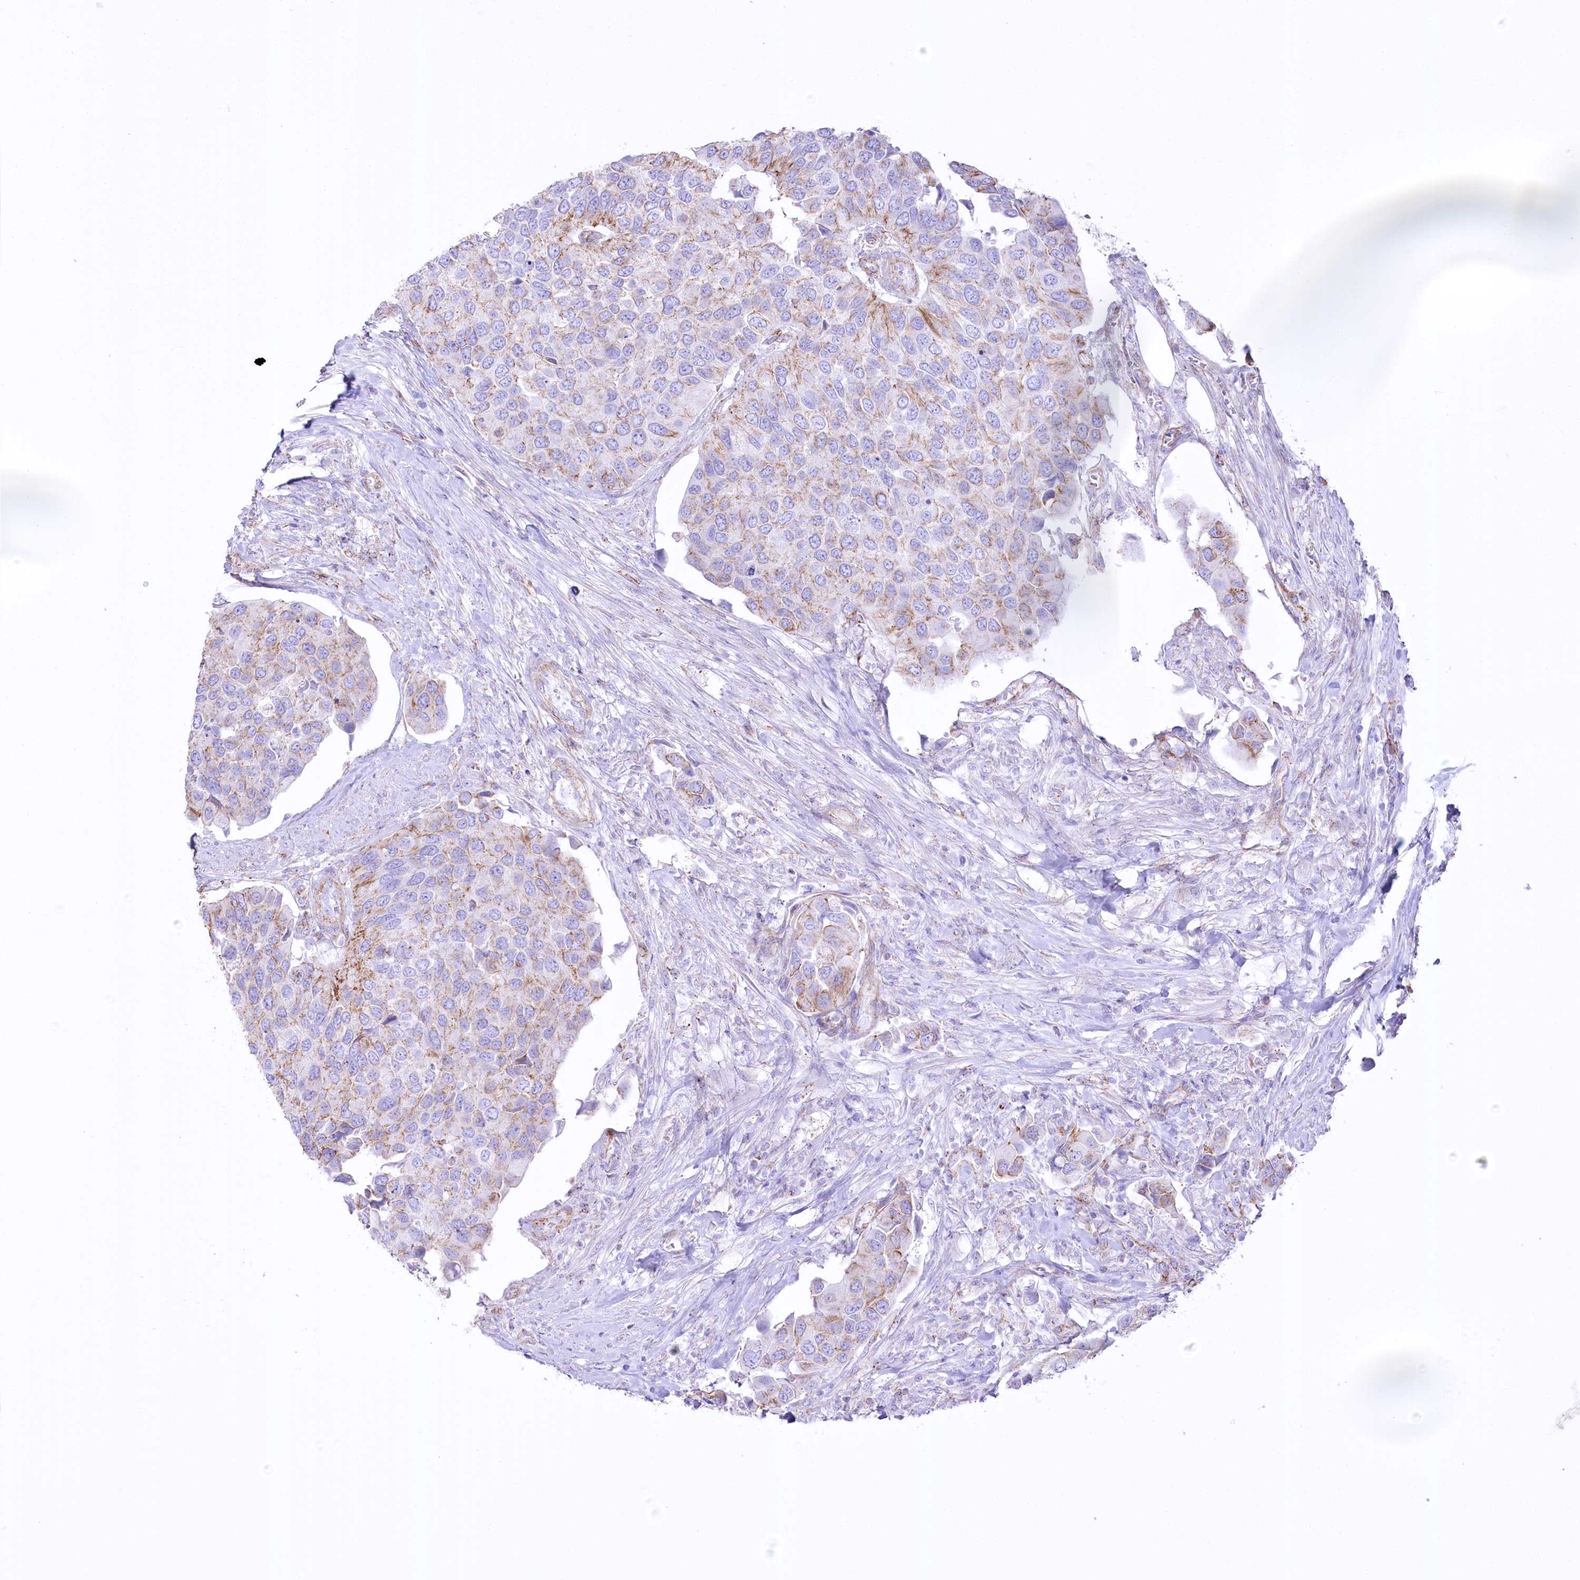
{"staining": {"intensity": "moderate", "quantity": "<25%", "location": "cytoplasmic/membranous"}, "tissue": "urothelial cancer", "cell_type": "Tumor cells", "image_type": "cancer", "snomed": [{"axis": "morphology", "description": "Urothelial carcinoma, High grade"}, {"axis": "topography", "description": "Urinary bladder"}], "caption": "Immunohistochemical staining of human urothelial carcinoma (high-grade) demonstrates low levels of moderate cytoplasmic/membranous protein staining in about <25% of tumor cells. (DAB IHC, brown staining for protein, blue staining for nuclei).", "gene": "FAM216A", "patient": {"sex": "male", "age": 74}}